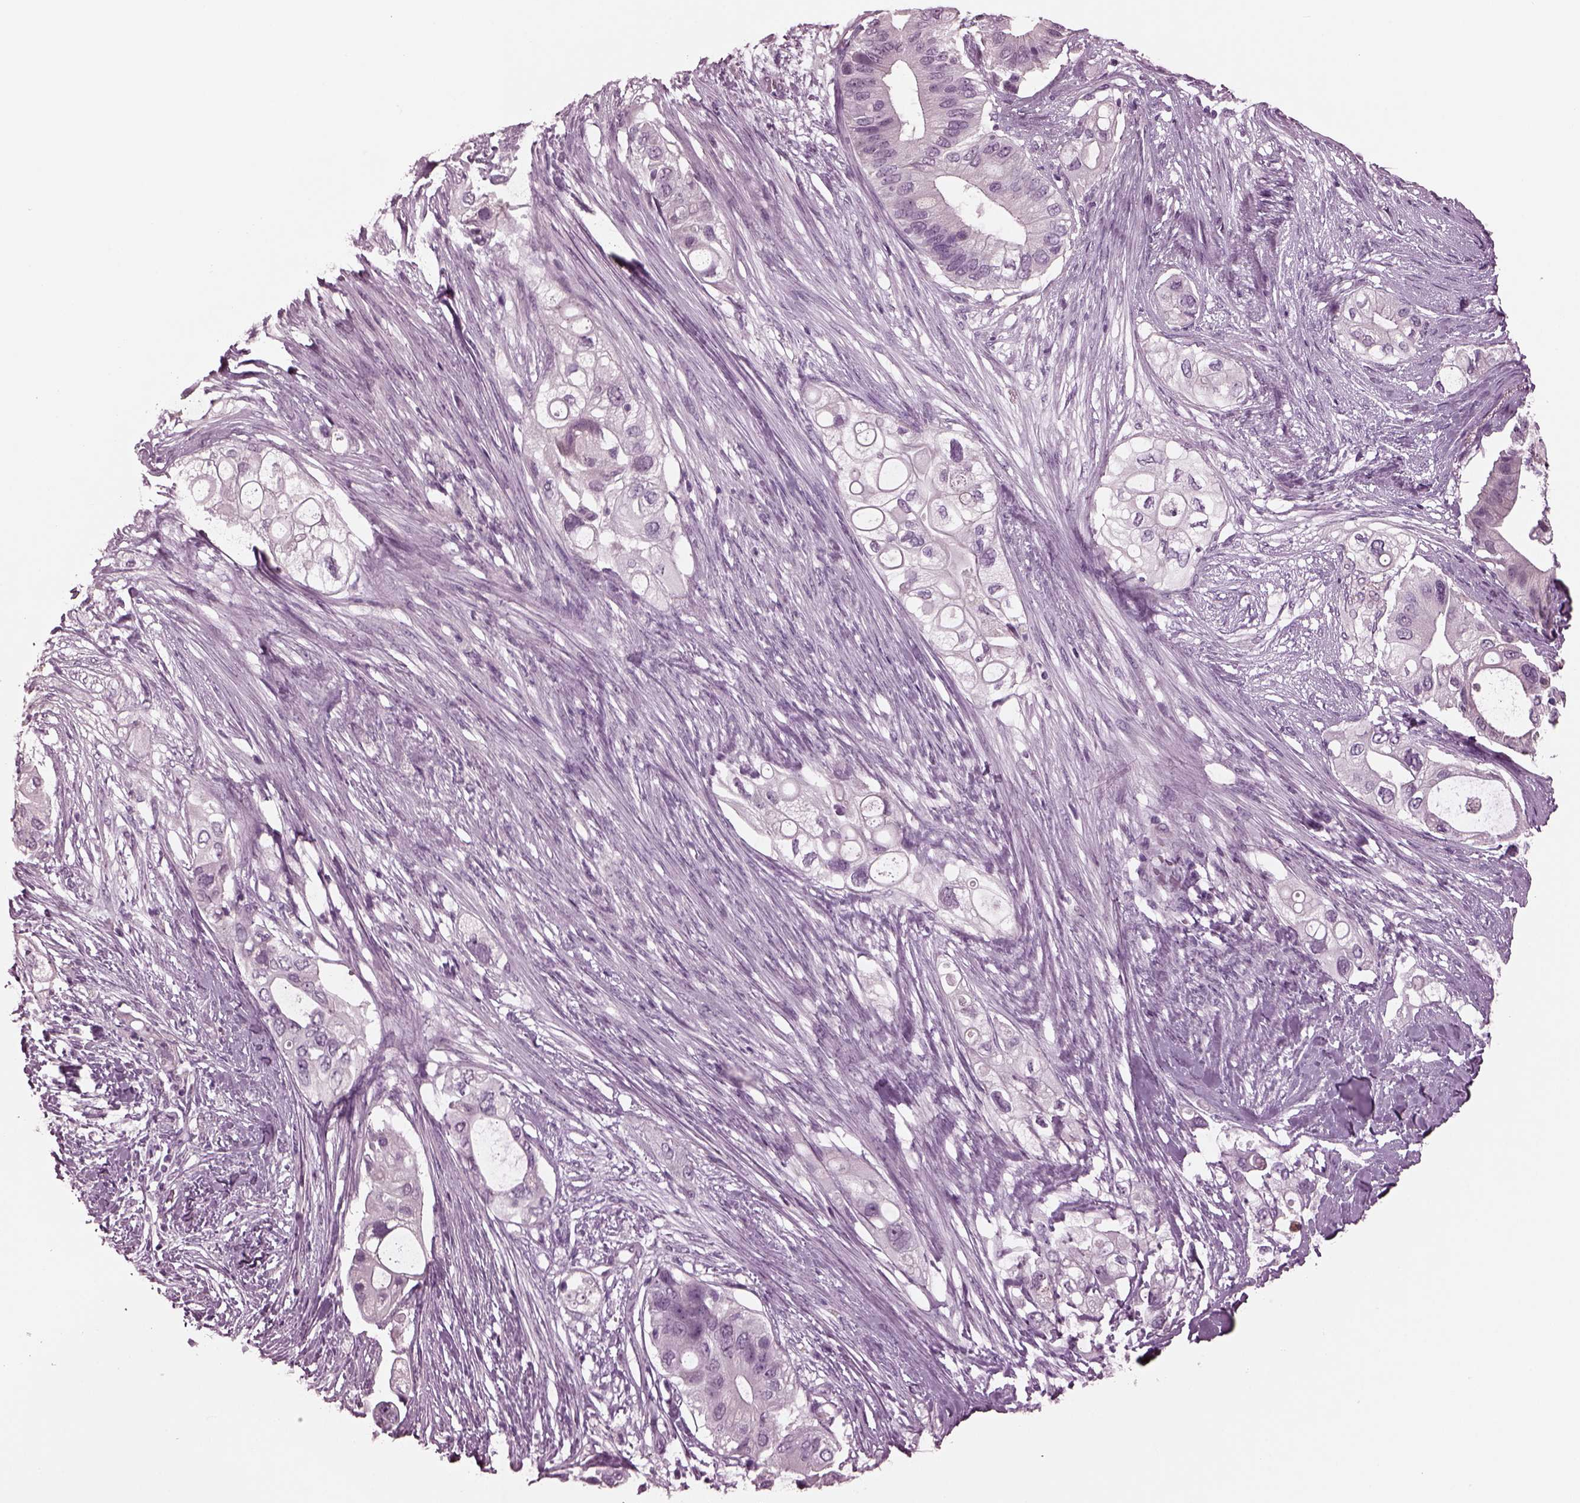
{"staining": {"intensity": "negative", "quantity": "none", "location": "none"}, "tissue": "pancreatic cancer", "cell_type": "Tumor cells", "image_type": "cancer", "snomed": [{"axis": "morphology", "description": "Adenocarcinoma, NOS"}, {"axis": "topography", "description": "Pancreas"}], "caption": "Tumor cells are negative for protein expression in human adenocarcinoma (pancreatic). Nuclei are stained in blue.", "gene": "MIB2", "patient": {"sex": "female", "age": 72}}